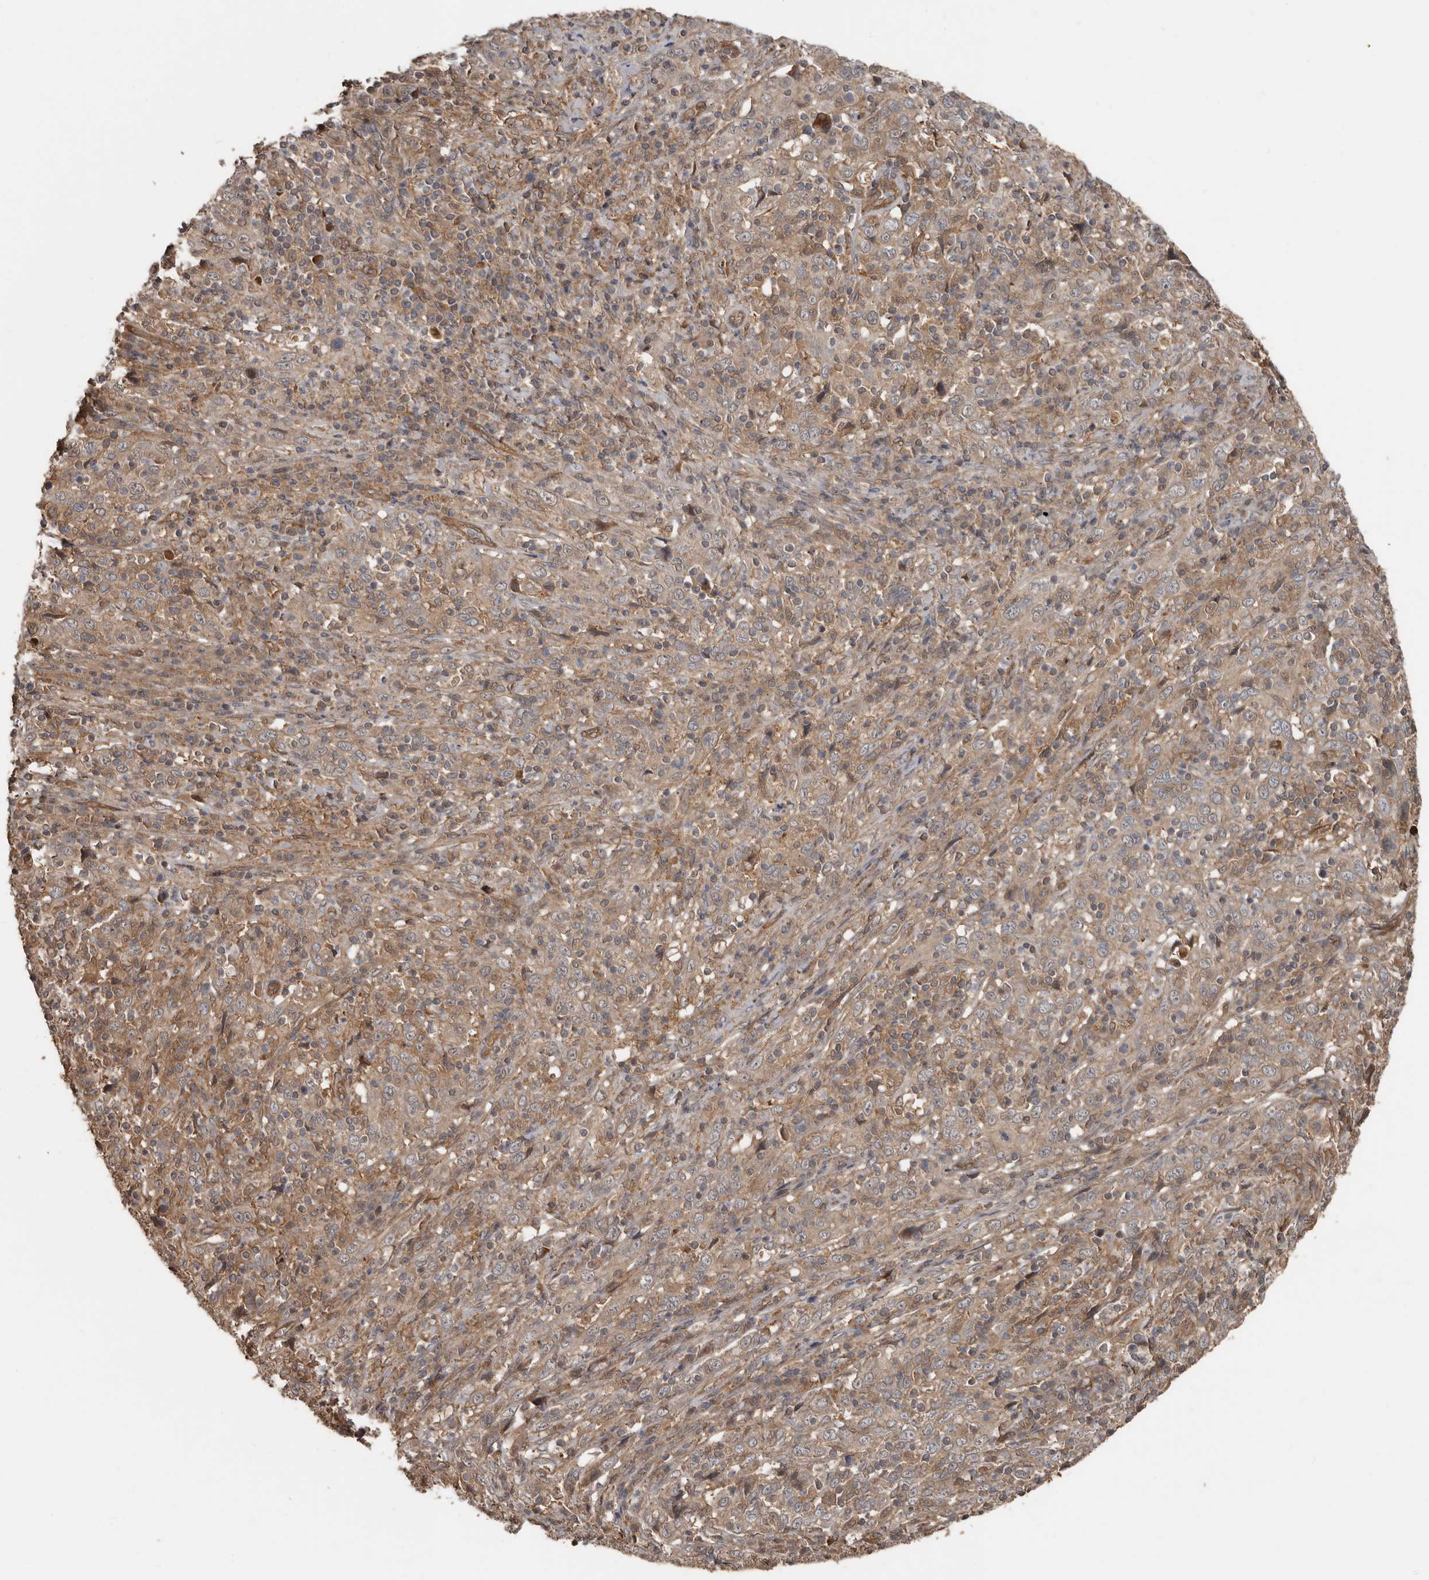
{"staining": {"intensity": "negative", "quantity": "none", "location": "none"}, "tissue": "cervical cancer", "cell_type": "Tumor cells", "image_type": "cancer", "snomed": [{"axis": "morphology", "description": "Squamous cell carcinoma, NOS"}, {"axis": "topography", "description": "Cervix"}], "caption": "Immunohistochemical staining of human cervical cancer (squamous cell carcinoma) exhibits no significant positivity in tumor cells.", "gene": "EXOC3L1", "patient": {"sex": "female", "age": 46}}